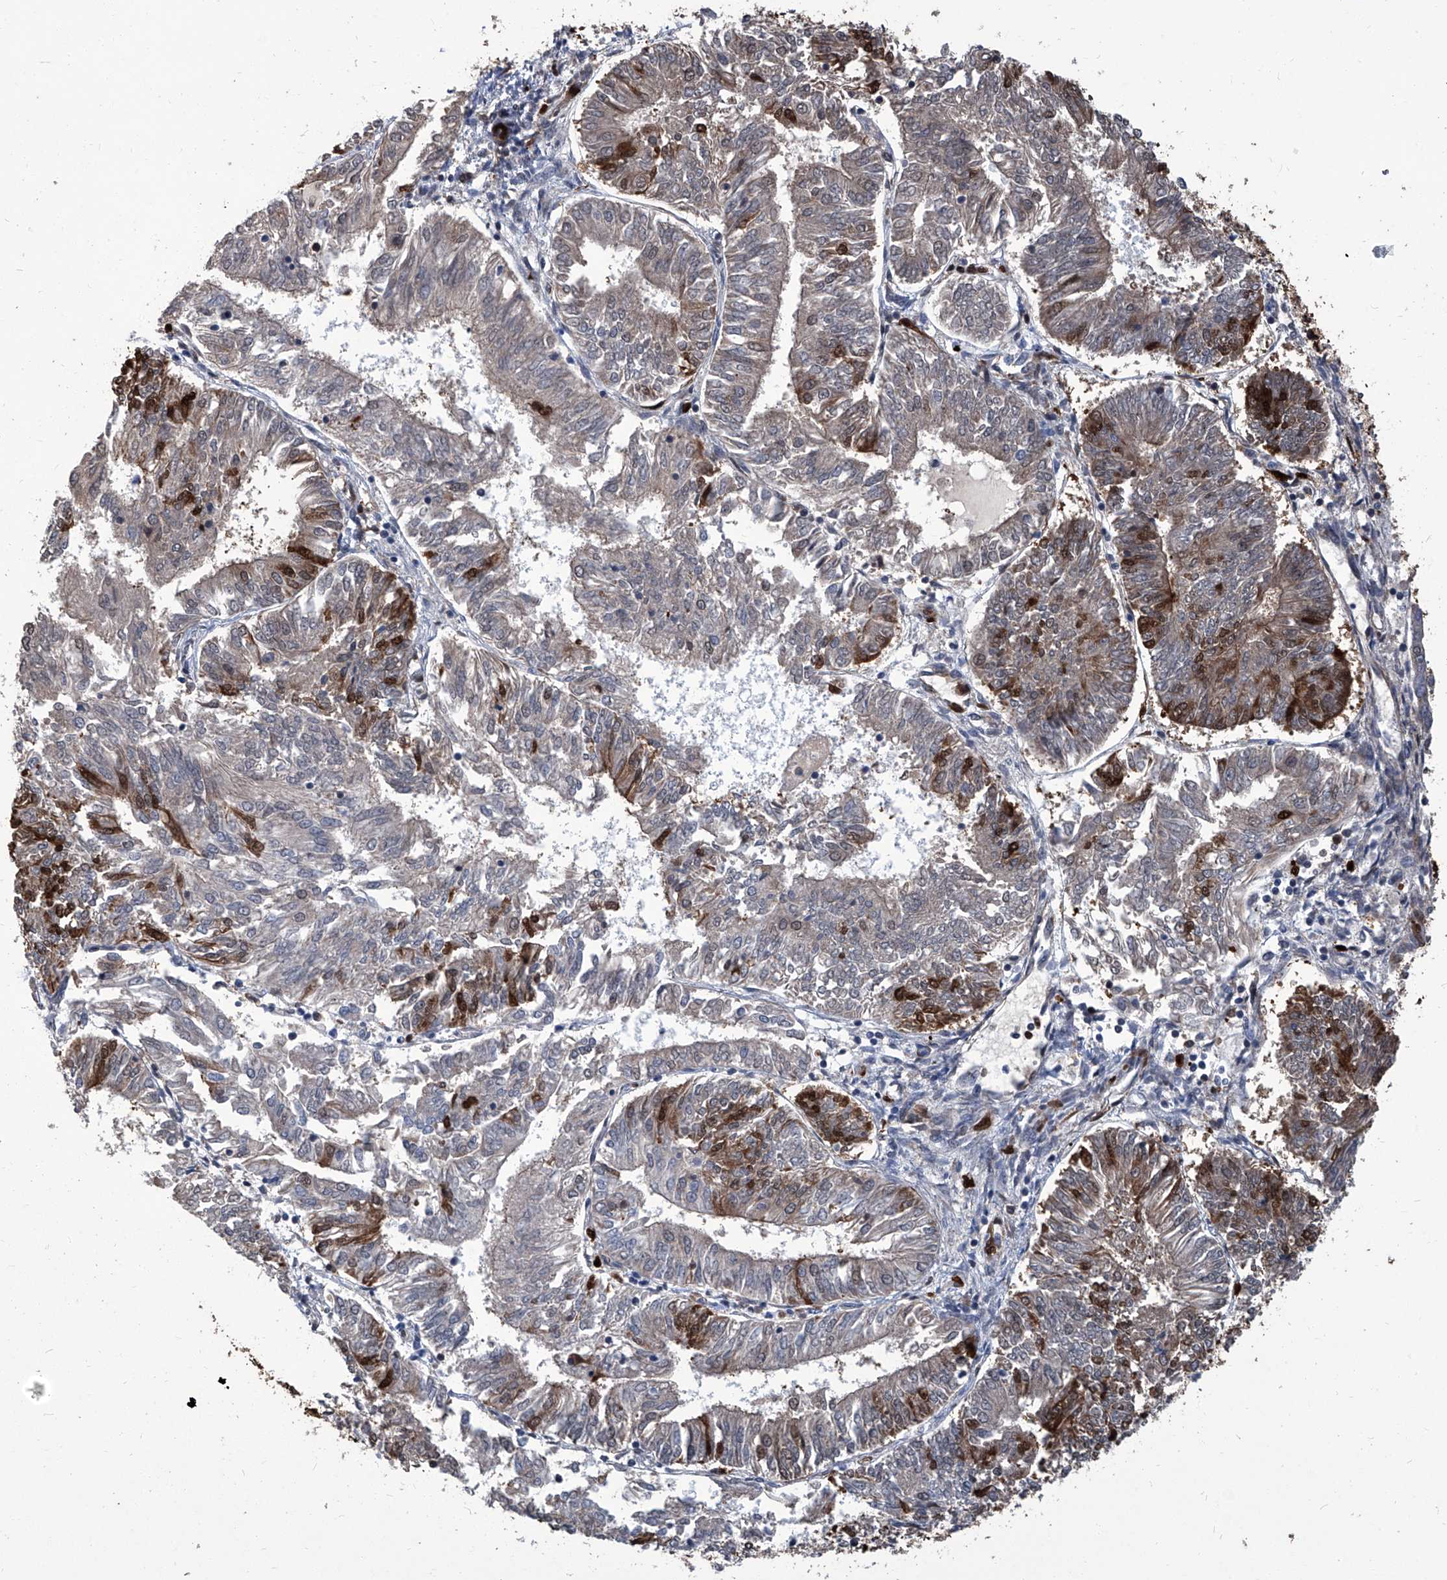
{"staining": {"intensity": "strong", "quantity": "<25%", "location": "cytoplasmic/membranous,nuclear"}, "tissue": "endometrial cancer", "cell_type": "Tumor cells", "image_type": "cancer", "snomed": [{"axis": "morphology", "description": "Adenocarcinoma, NOS"}, {"axis": "topography", "description": "Endometrium"}], "caption": "Immunohistochemical staining of endometrial adenocarcinoma displays medium levels of strong cytoplasmic/membranous and nuclear expression in about <25% of tumor cells. (Brightfield microscopy of DAB IHC at high magnification).", "gene": "PCNA", "patient": {"sex": "female", "age": 58}}